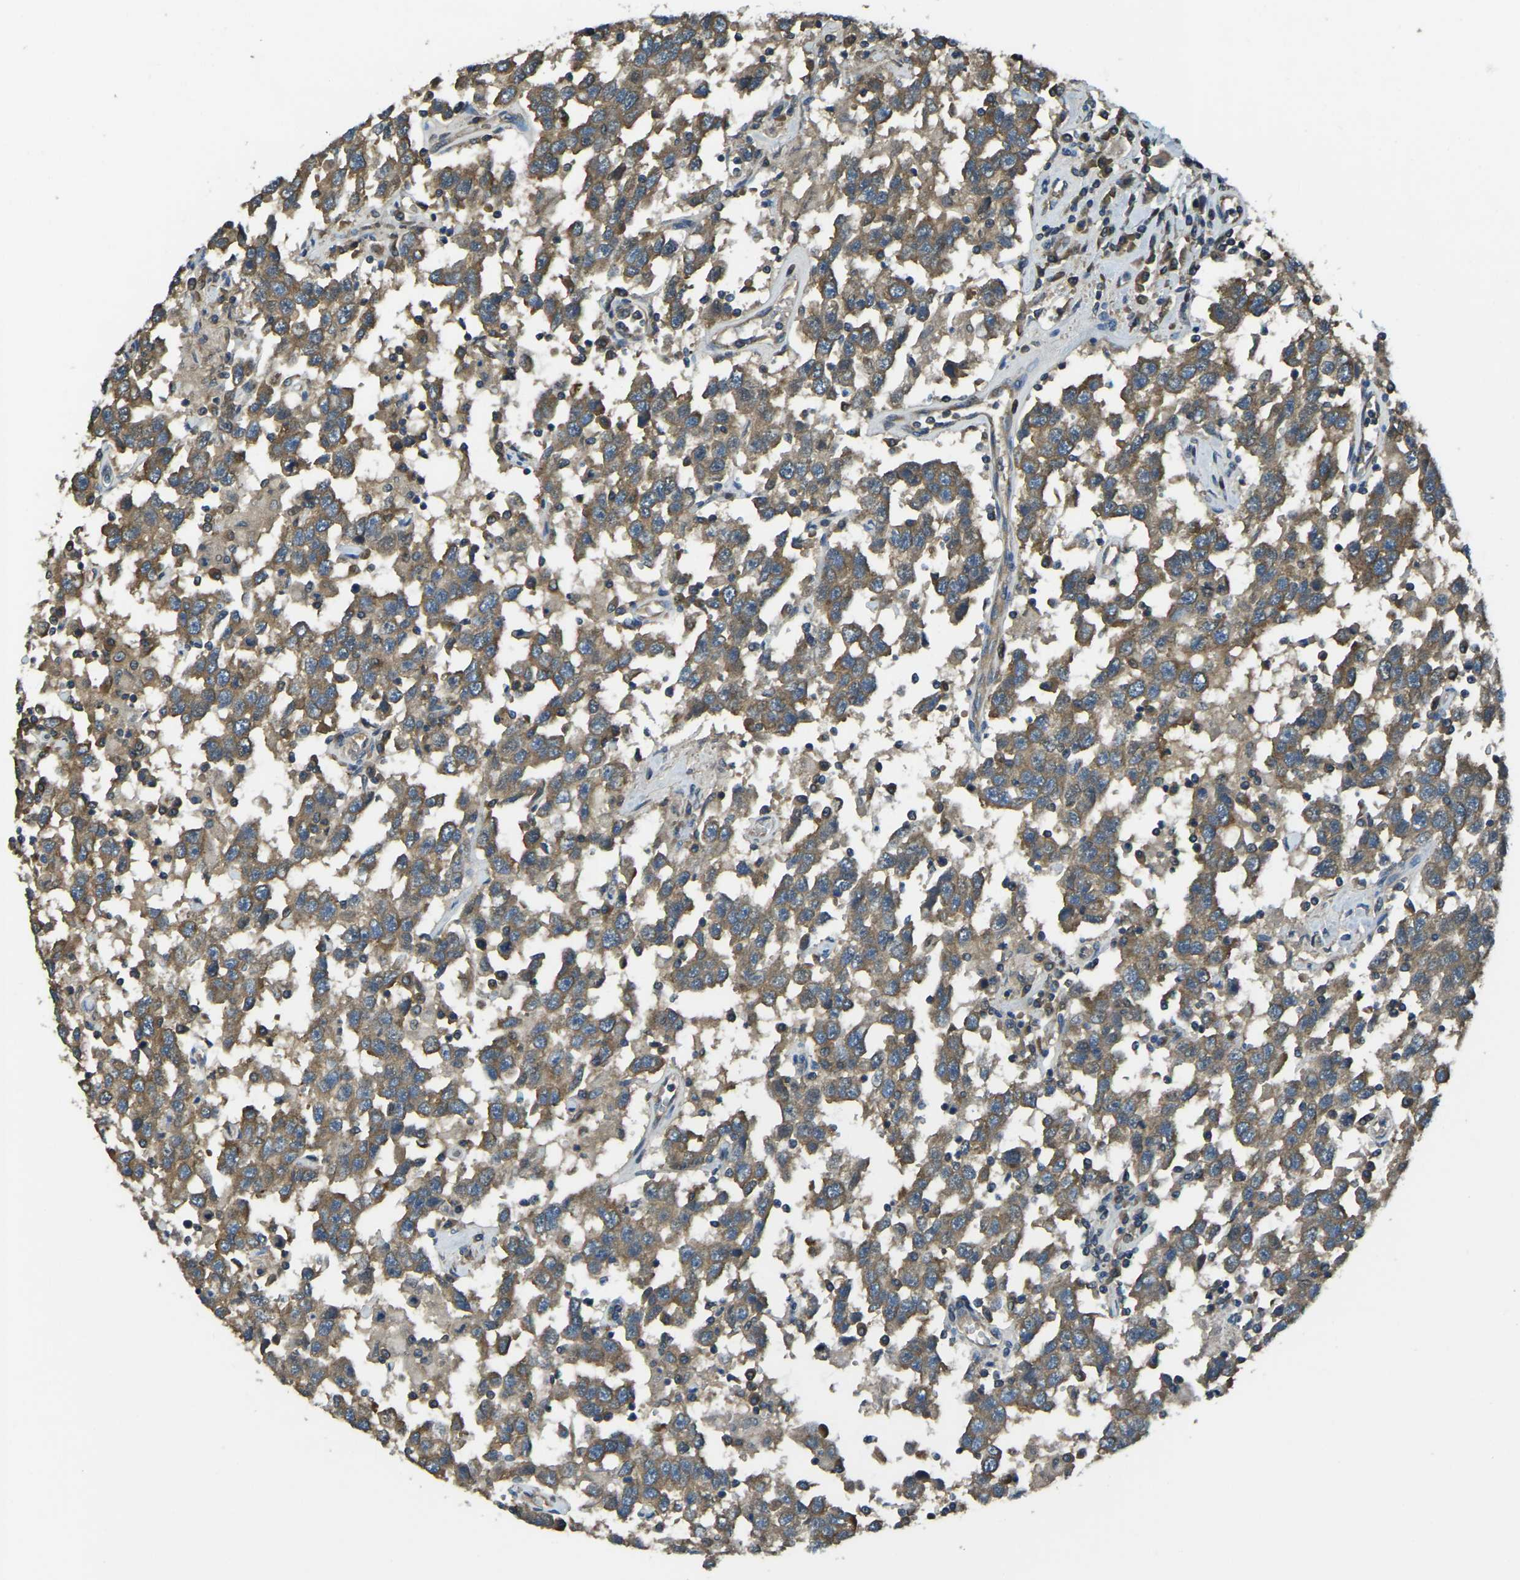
{"staining": {"intensity": "moderate", "quantity": ">75%", "location": "cytoplasmic/membranous"}, "tissue": "testis cancer", "cell_type": "Tumor cells", "image_type": "cancer", "snomed": [{"axis": "morphology", "description": "Seminoma, NOS"}, {"axis": "topography", "description": "Testis"}], "caption": "DAB (3,3'-diaminobenzidine) immunohistochemical staining of seminoma (testis) demonstrates moderate cytoplasmic/membranous protein expression in about >75% of tumor cells. The protein of interest is stained brown, and the nuclei are stained in blue (DAB (3,3'-diaminobenzidine) IHC with brightfield microscopy, high magnification).", "gene": "AIMP1", "patient": {"sex": "male", "age": 41}}